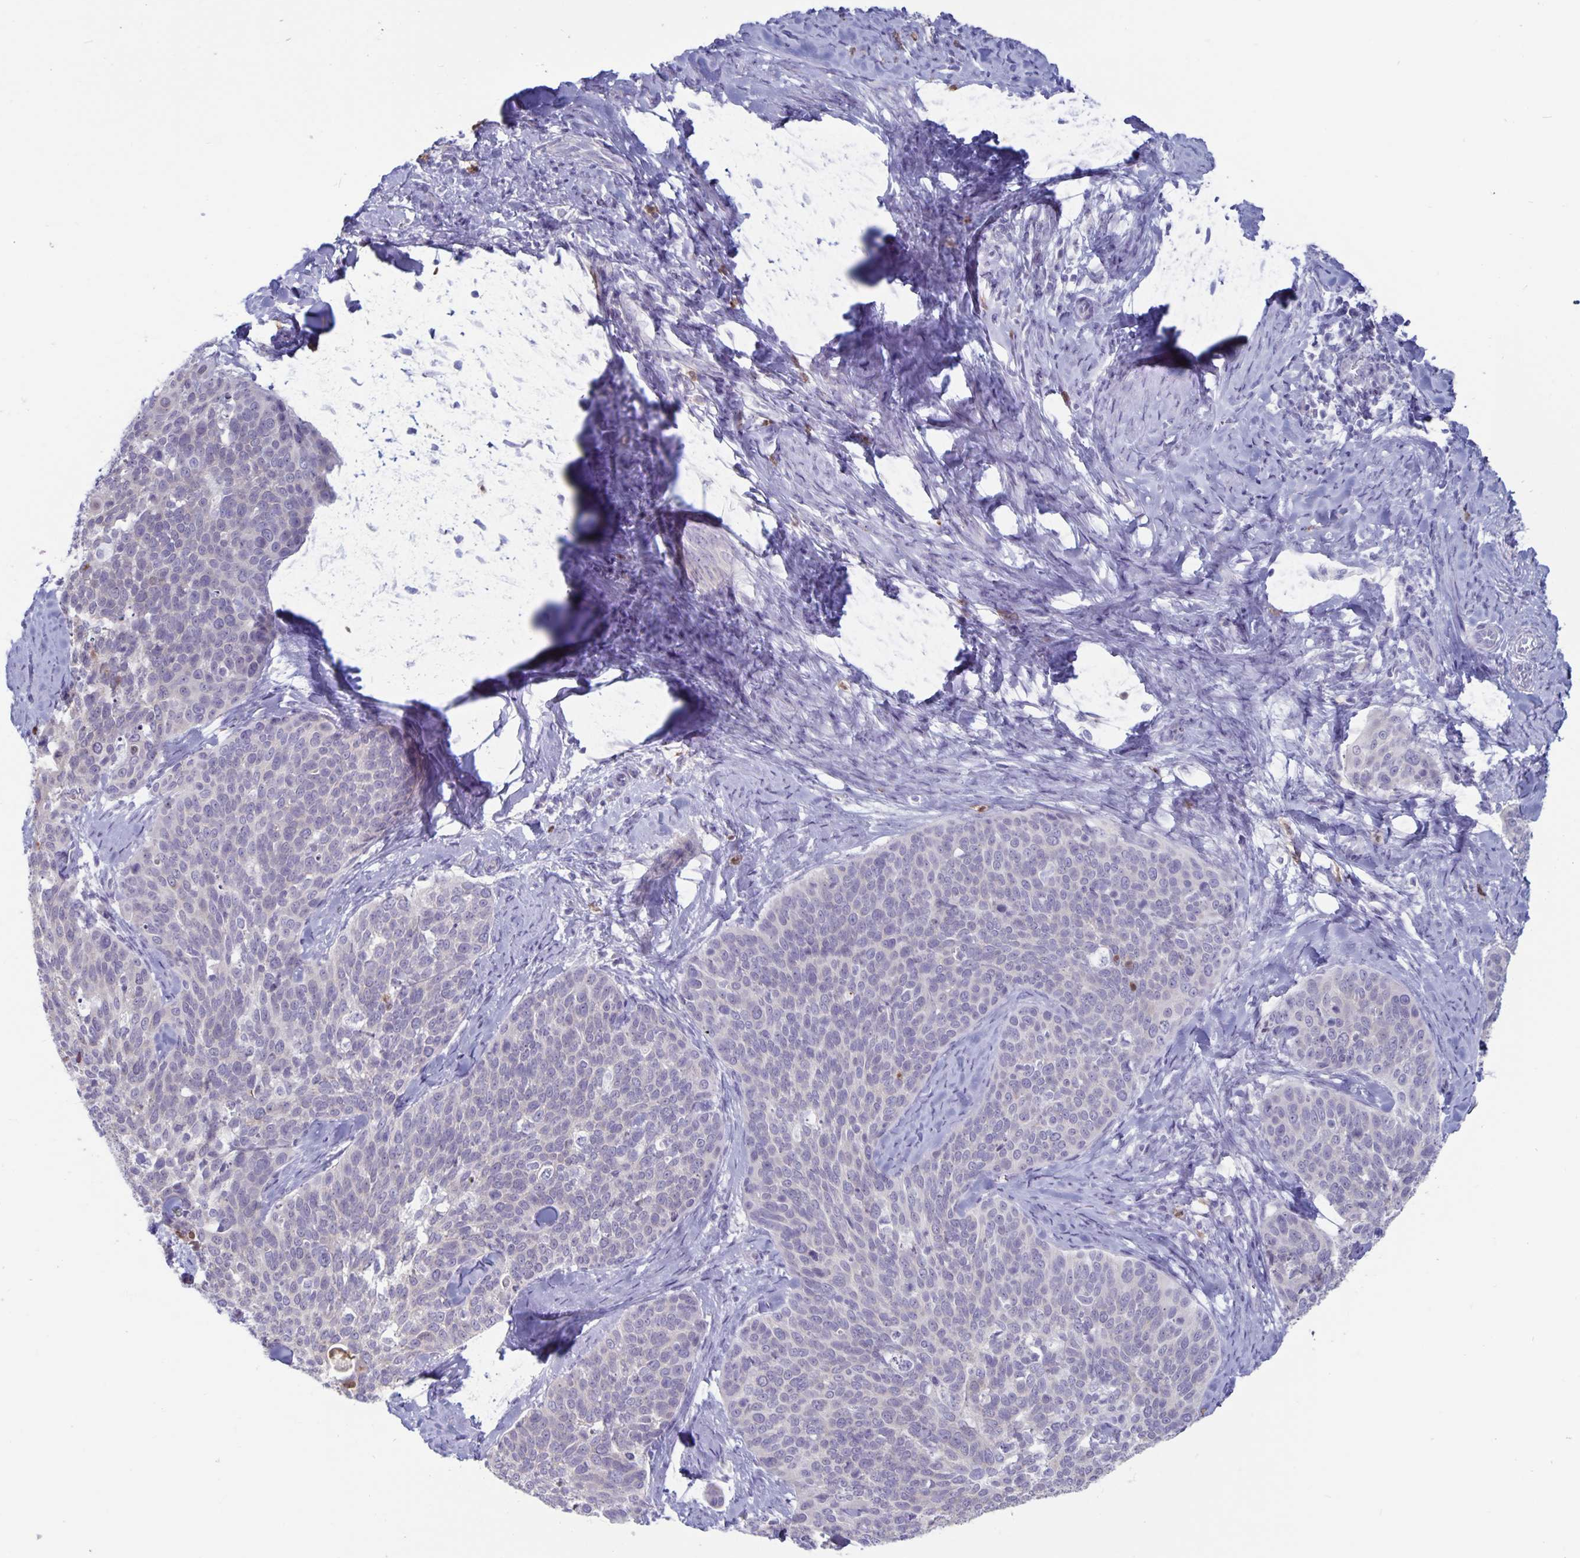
{"staining": {"intensity": "negative", "quantity": "none", "location": "none"}, "tissue": "cervical cancer", "cell_type": "Tumor cells", "image_type": "cancer", "snomed": [{"axis": "morphology", "description": "Squamous cell carcinoma, NOS"}, {"axis": "topography", "description": "Cervix"}], "caption": "Tumor cells are negative for brown protein staining in cervical squamous cell carcinoma.", "gene": "PLCB3", "patient": {"sex": "female", "age": 69}}